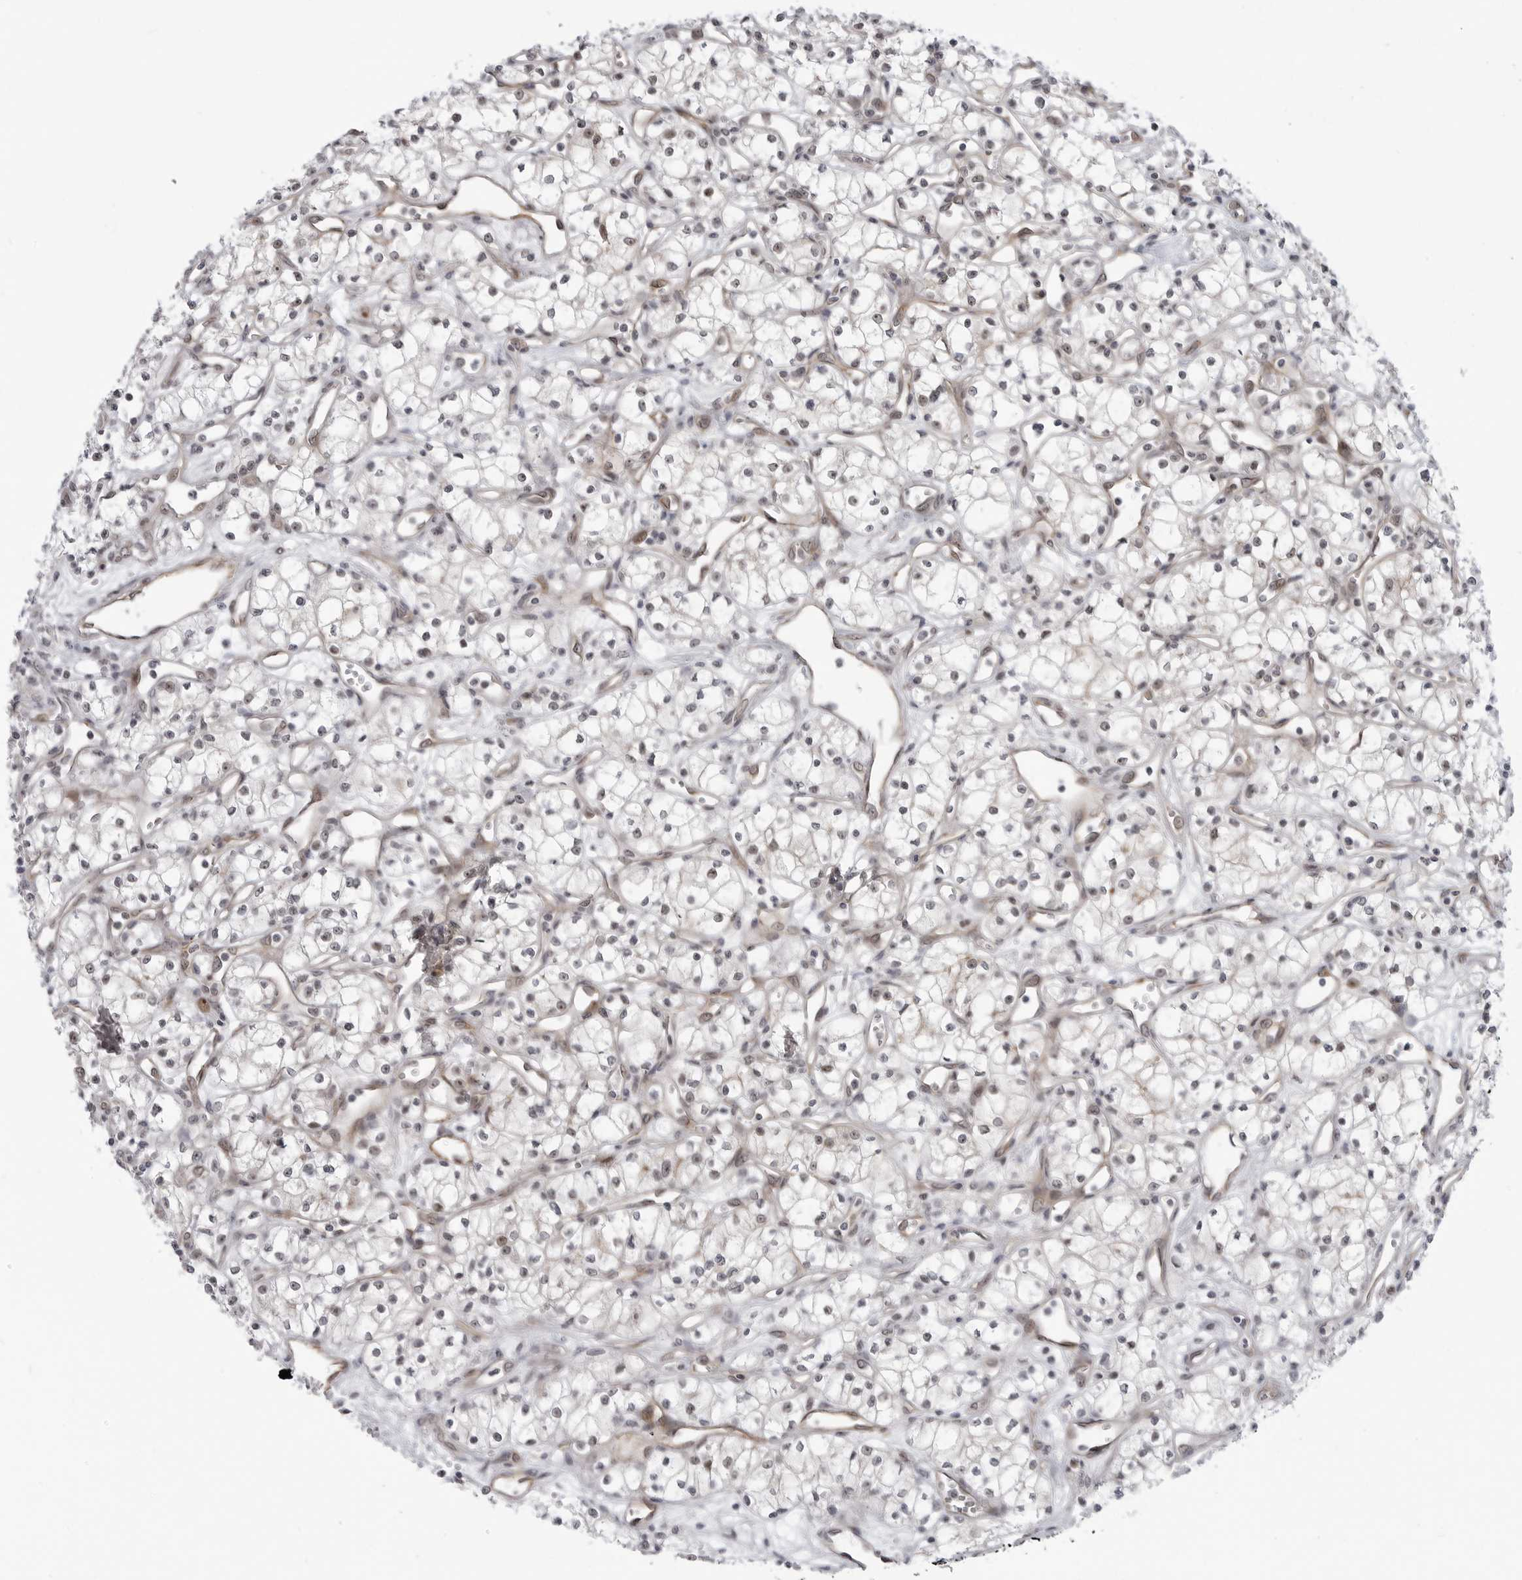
{"staining": {"intensity": "weak", "quantity": "<25%", "location": "nuclear"}, "tissue": "renal cancer", "cell_type": "Tumor cells", "image_type": "cancer", "snomed": [{"axis": "morphology", "description": "Adenocarcinoma, NOS"}, {"axis": "topography", "description": "Kidney"}], "caption": "IHC of human renal adenocarcinoma shows no staining in tumor cells.", "gene": "CEP295NL", "patient": {"sex": "male", "age": 59}}